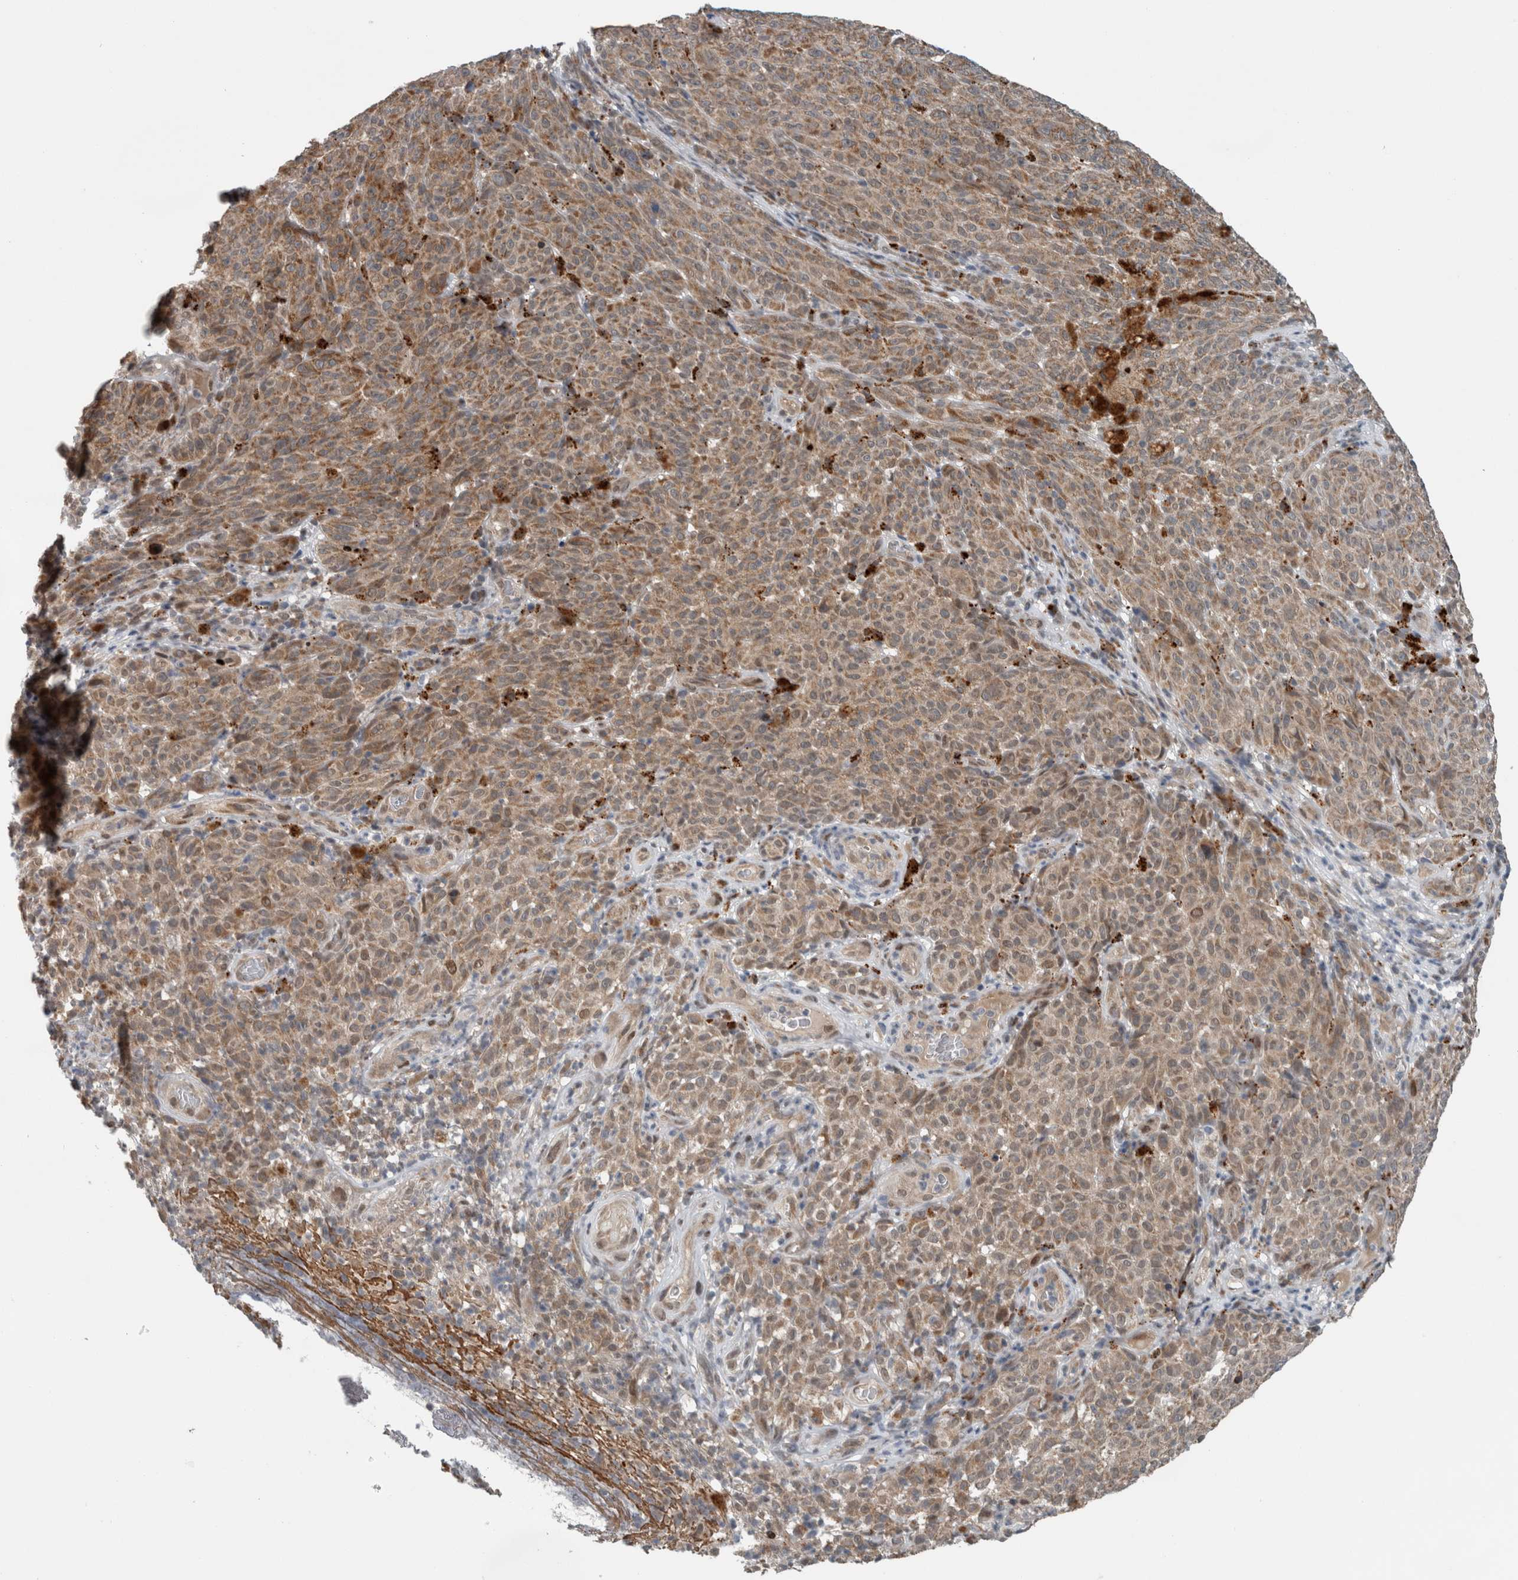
{"staining": {"intensity": "moderate", "quantity": ">75%", "location": "cytoplasmic/membranous"}, "tissue": "melanoma", "cell_type": "Tumor cells", "image_type": "cancer", "snomed": [{"axis": "morphology", "description": "Malignant melanoma, NOS"}, {"axis": "topography", "description": "Skin"}], "caption": "Melanoma was stained to show a protein in brown. There is medium levels of moderate cytoplasmic/membranous staining in approximately >75% of tumor cells. The staining is performed using DAB (3,3'-diaminobenzidine) brown chromogen to label protein expression. The nuclei are counter-stained blue using hematoxylin.", "gene": "GBA2", "patient": {"sex": "female", "age": 82}}